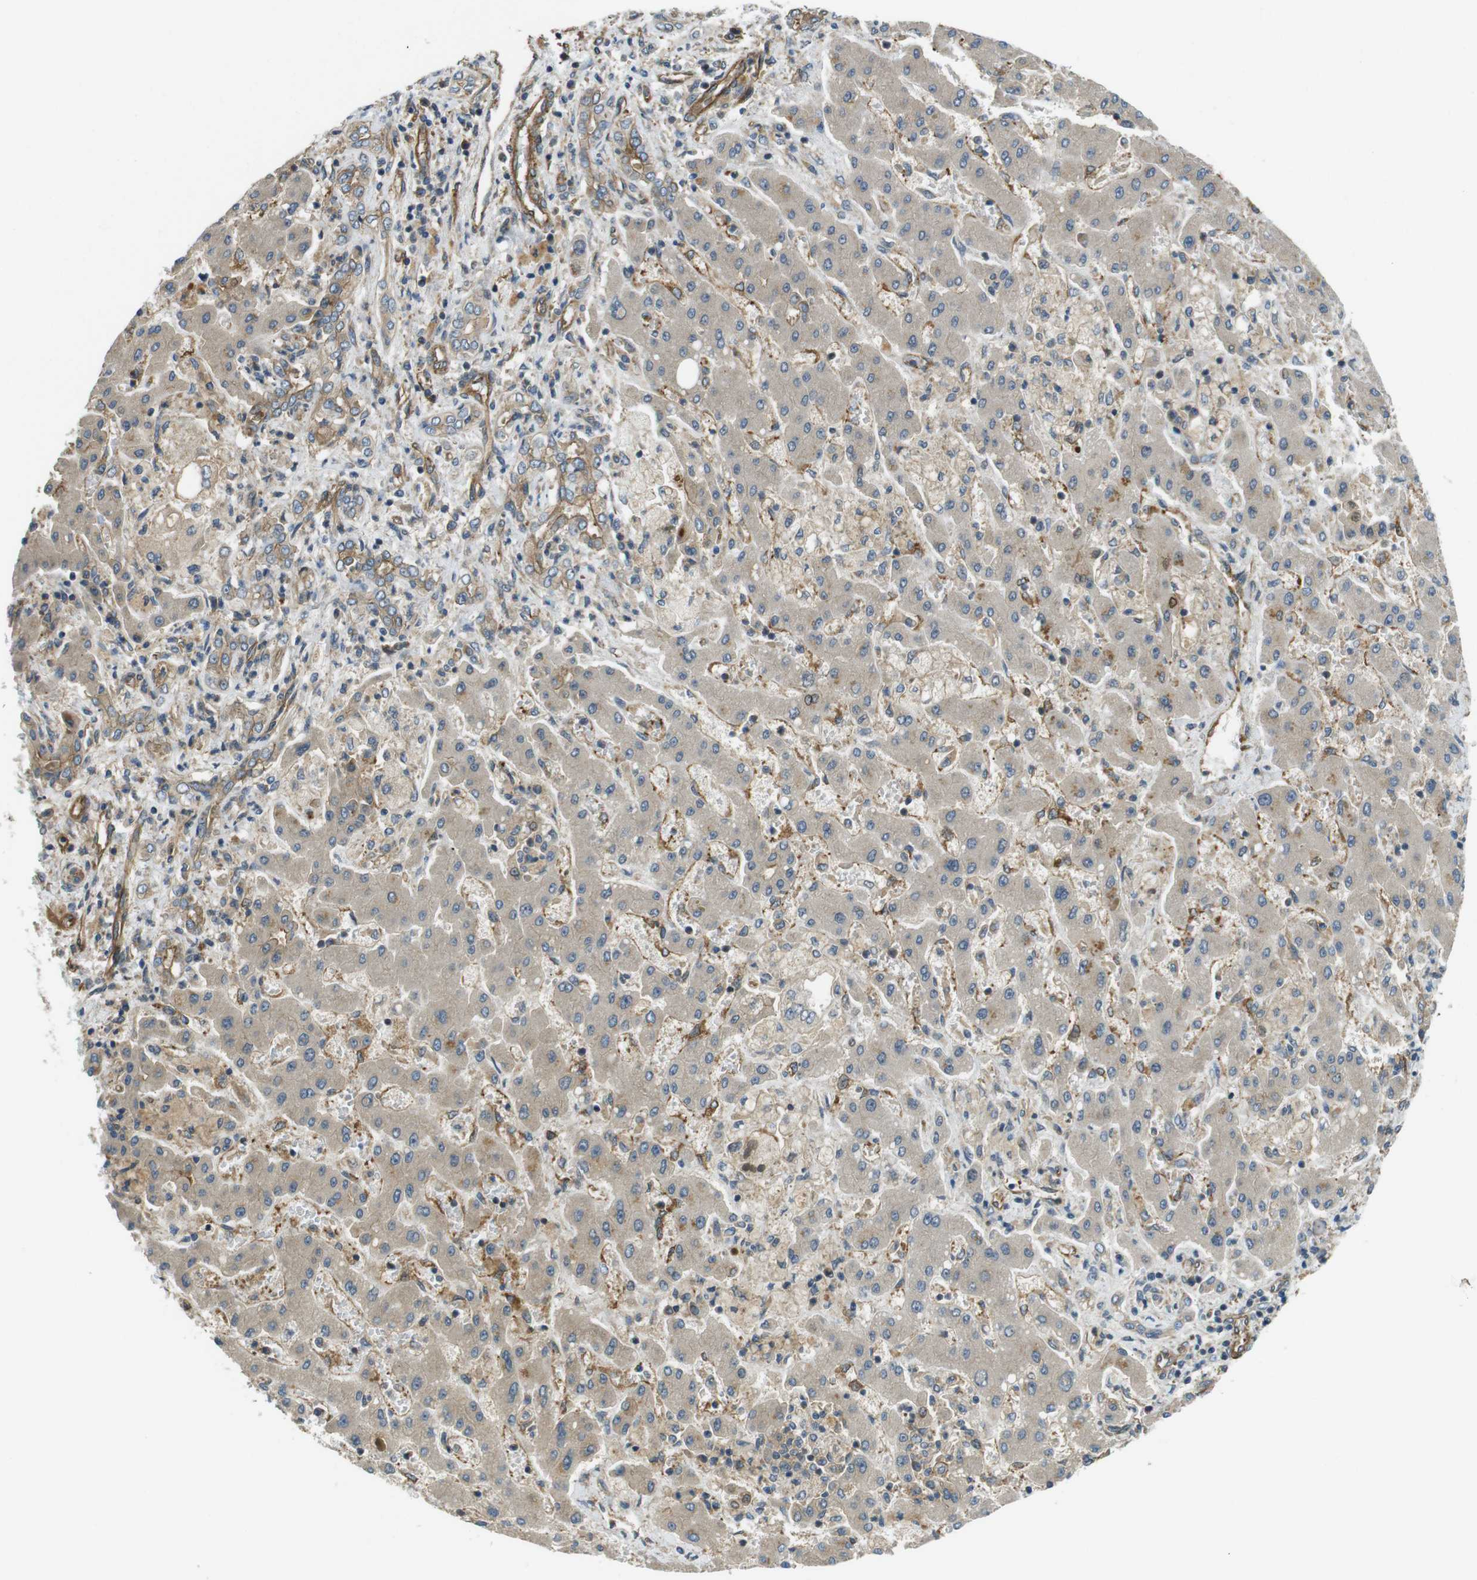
{"staining": {"intensity": "weak", "quantity": ">75%", "location": "cytoplasmic/membranous"}, "tissue": "liver cancer", "cell_type": "Tumor cells", "image_type": "cancer", "snomed": [{"axis": "morphology", "description": "Cholangiocarcinoma"}, {"axis": "topography", "description": "Liver"}], "caption": "This is an image of immunohistochemistry (IHC) staining of liver cancer, which shows weak positivity in the cytoplasmic/membranous of tumor cells.", "gene": "TSC1", "patient": {"sex": "male", "age": 50}}